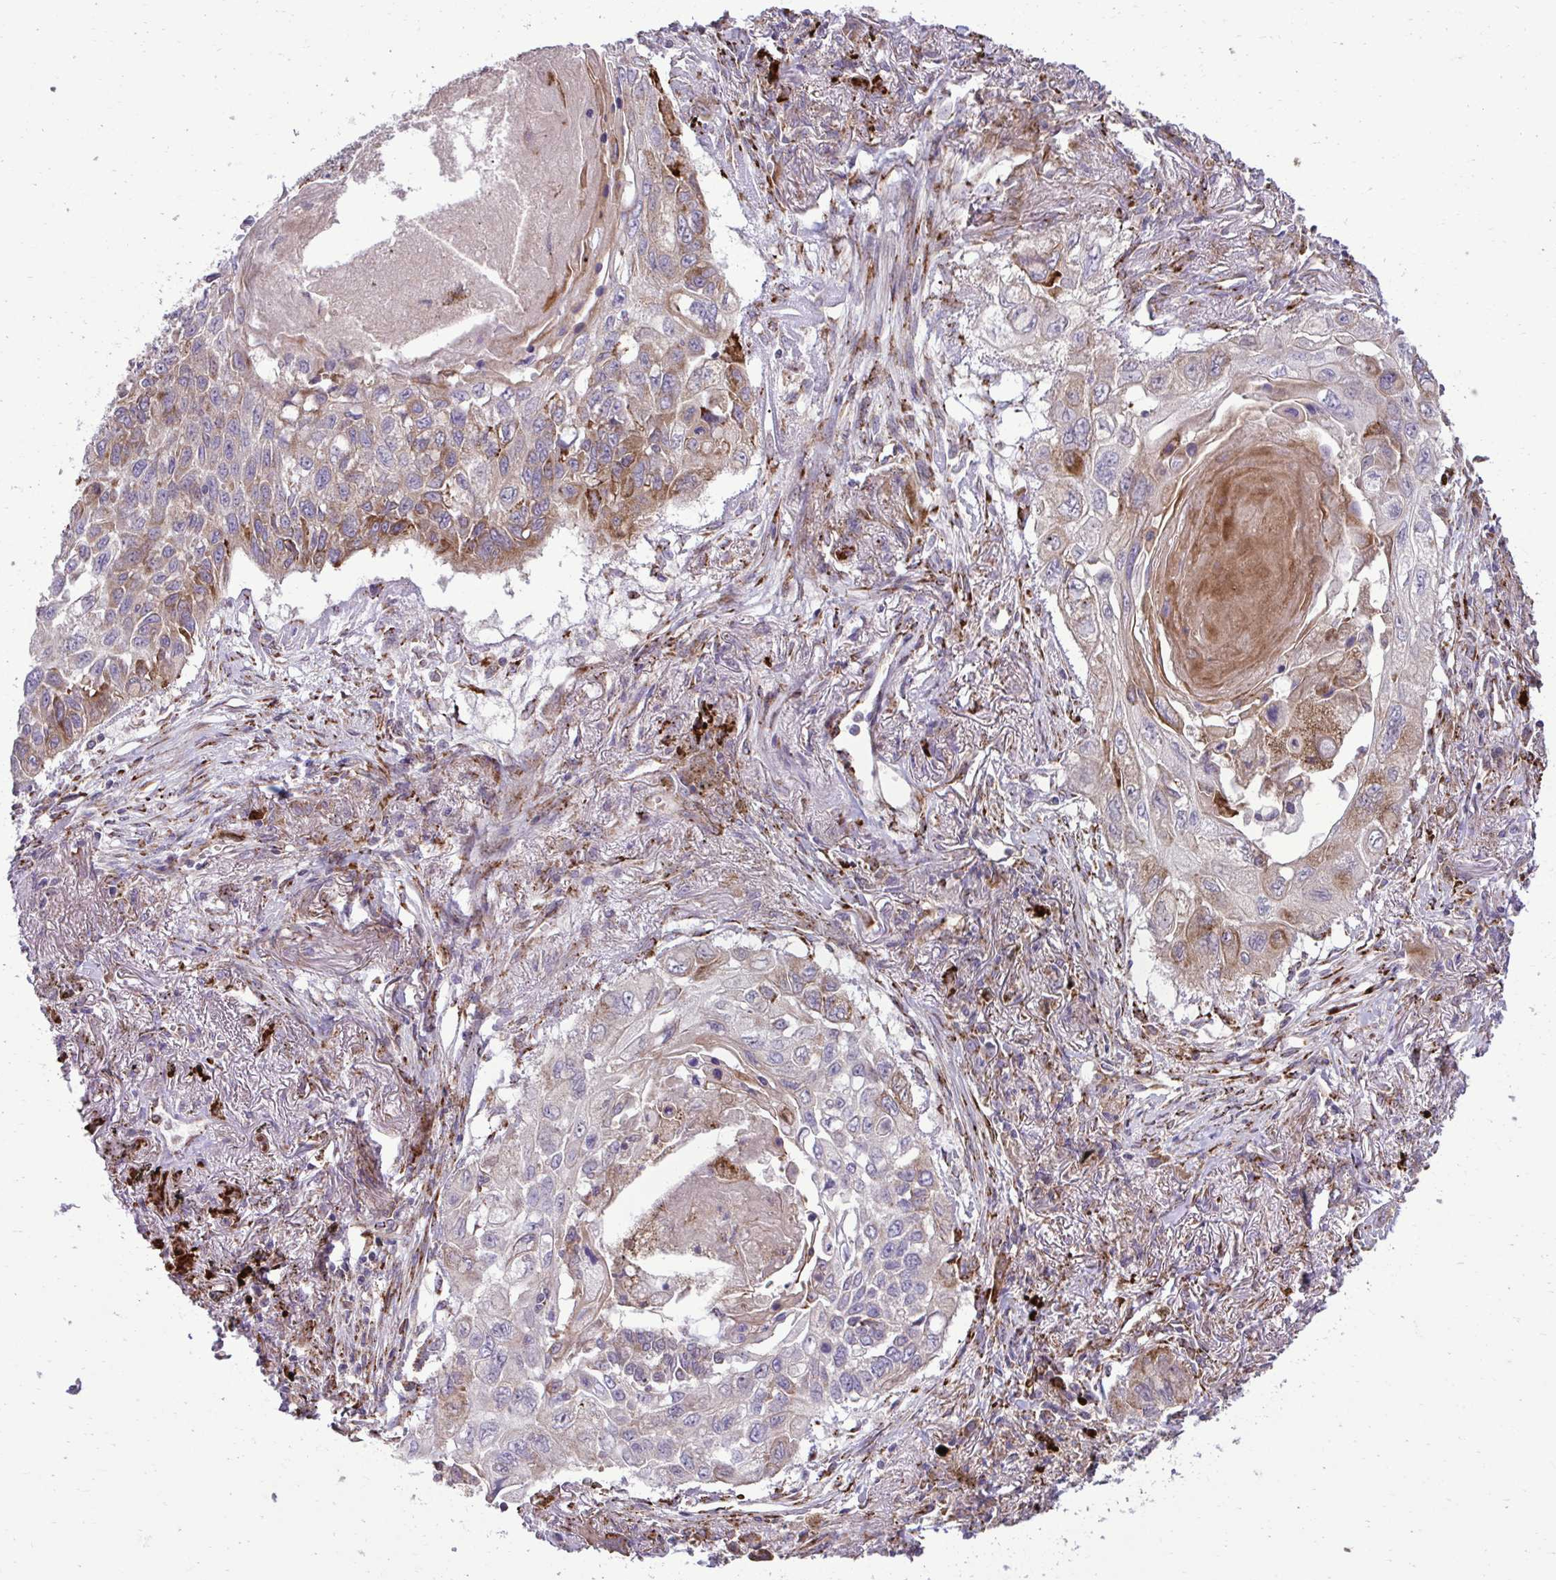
{"staining": {"intensity": "moderate", "quantity": "<25%", "location": "cytoplasmic/membranous"}, "tissue": "lung cancer", "cell_type": "Tumor cells", "image_type": "cancer", "snomed": [{"axis": "morphology", "description": "Squamous cell carcinoma, NOS"}, {"axis": "topography", "description": "Lung"}], "caption": "This image displays immunohistochemistry staining of squamous cell carcinoma (lung), with low moderate cytoplasmic/membranous staining in approximately <25% of tumor cells.", "gene": "LIMS1", "patient": {"sex": "male", "age": 75}}